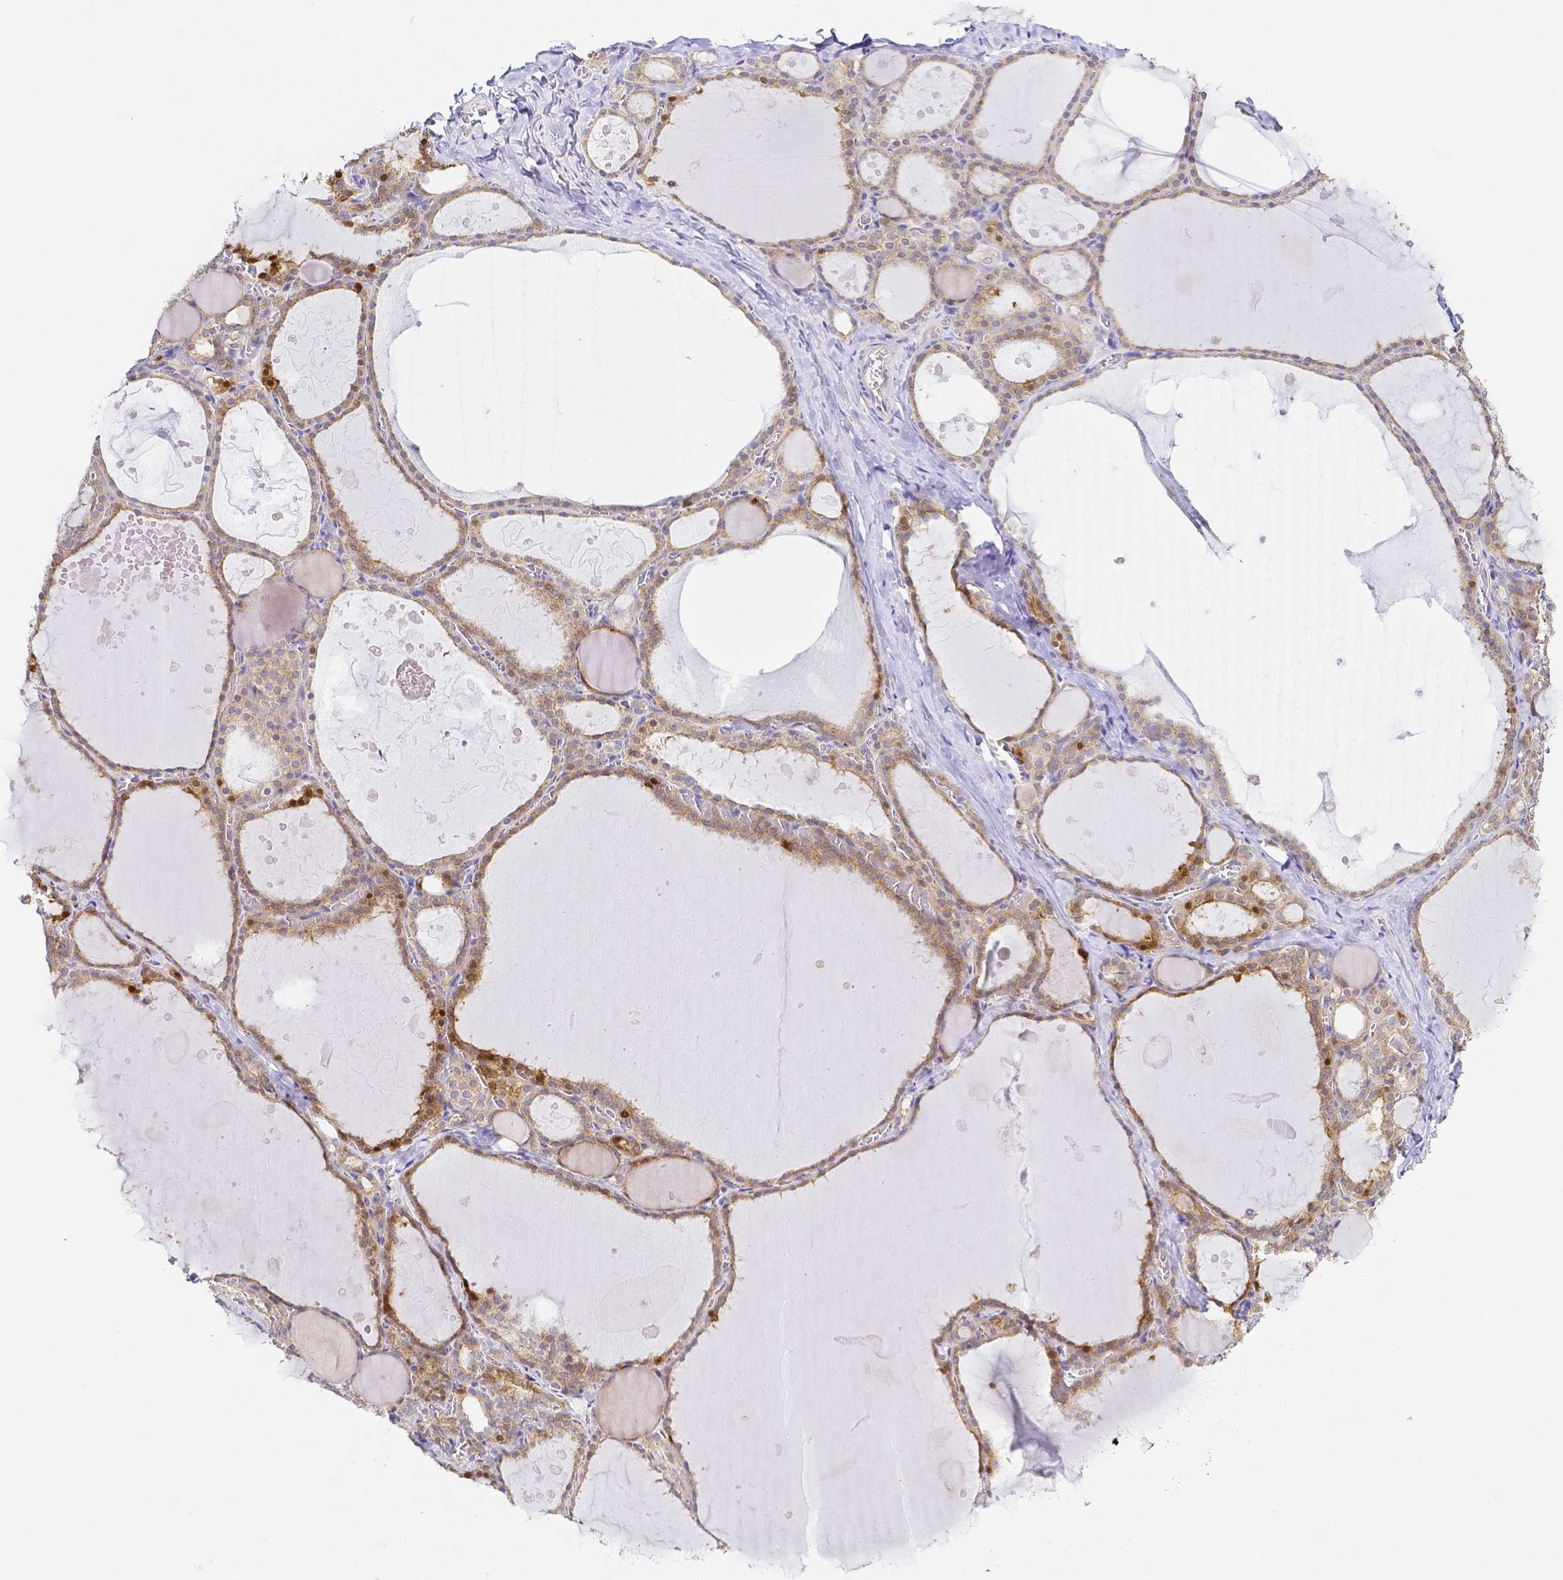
{"staining": {"intensity": "moderate", "quantity": "25%-75%", "location": "cytoplasmic/membranous"}, "tissue": "thyroid gland", "cell_type": "Glandular cells", "image_type": "normal", "snomed": [{"axis": "morphology", "description": "Normal tissue, NOS"}, {"axis": "topography", "description": "Thyroid gland"}], "caption": "A histopathology image of thyroid gland stained for a protein exhibits moderate cytoplasmic/membranous brown staining in glandular cells. The staining was performed using DAB to visualize the protein expression in brown, while the nuclei were stained in blue with hematoxylin (Magnification: 20x).", "gene": "PKP3", "patient": {"sex": "male", "age": 56}}